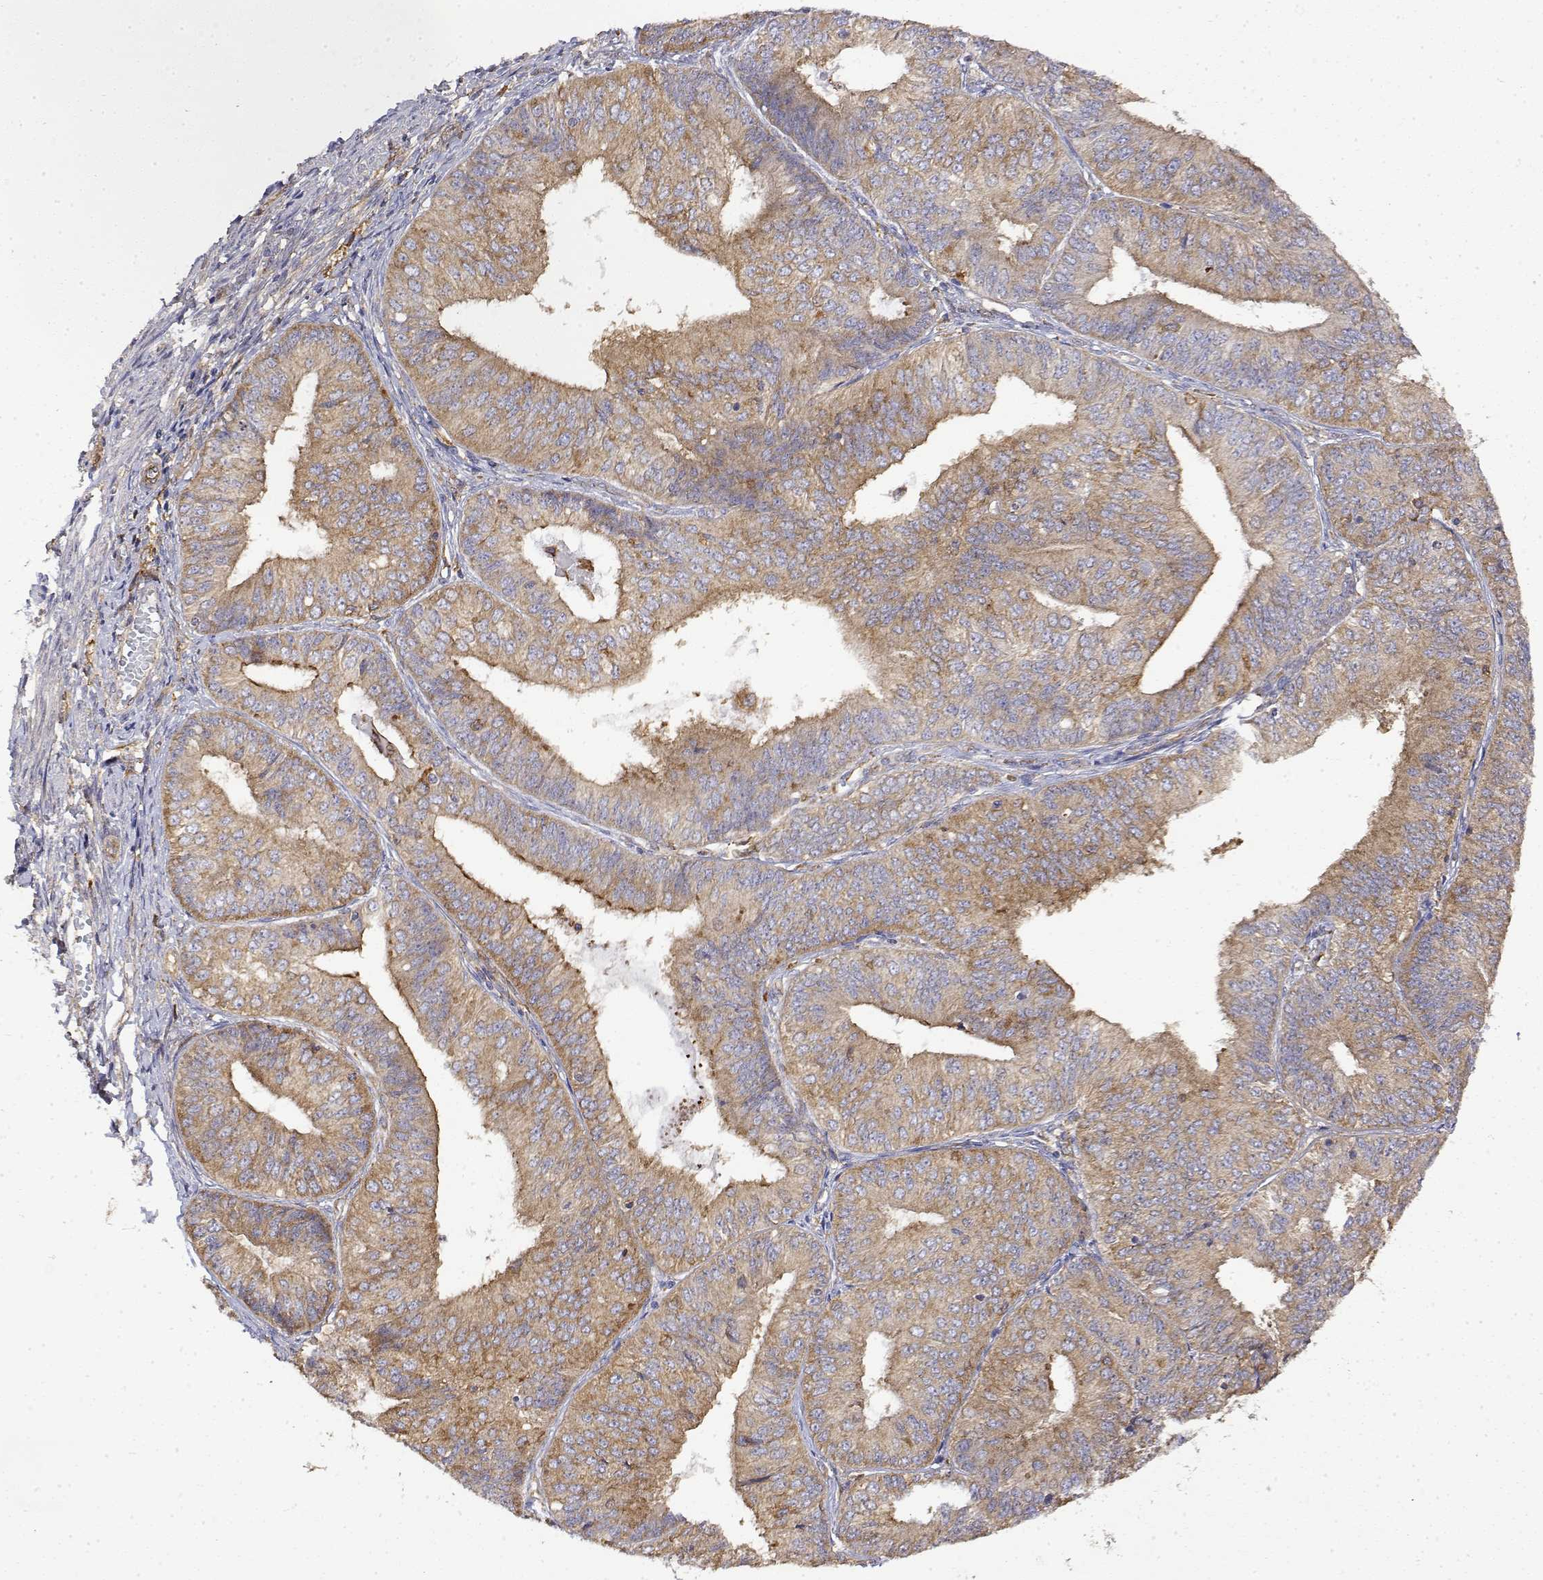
{"staining": {"intensity": "moderate", "quantity": "25%-75%", "location": "cytoplasmic/membranous"}, "tissue": "endometrial cancer", "cell_type": "Tumor cells", "image_type": "cancer", "snomed": [{"axis": "morphology", "description": "Adenocarcinoma, NOS"}, {"axis": "topography", "description": "Endometrium"}], "caption": "Tumor cells reveal medium levels of moderate cytoplasmic/membranous expression in approximately 25%-75% of cells in human endometrial cancer (adenocarcinoma).", "gene": "PACSIN2", "patient": {"sex": "female", "age": 58}}